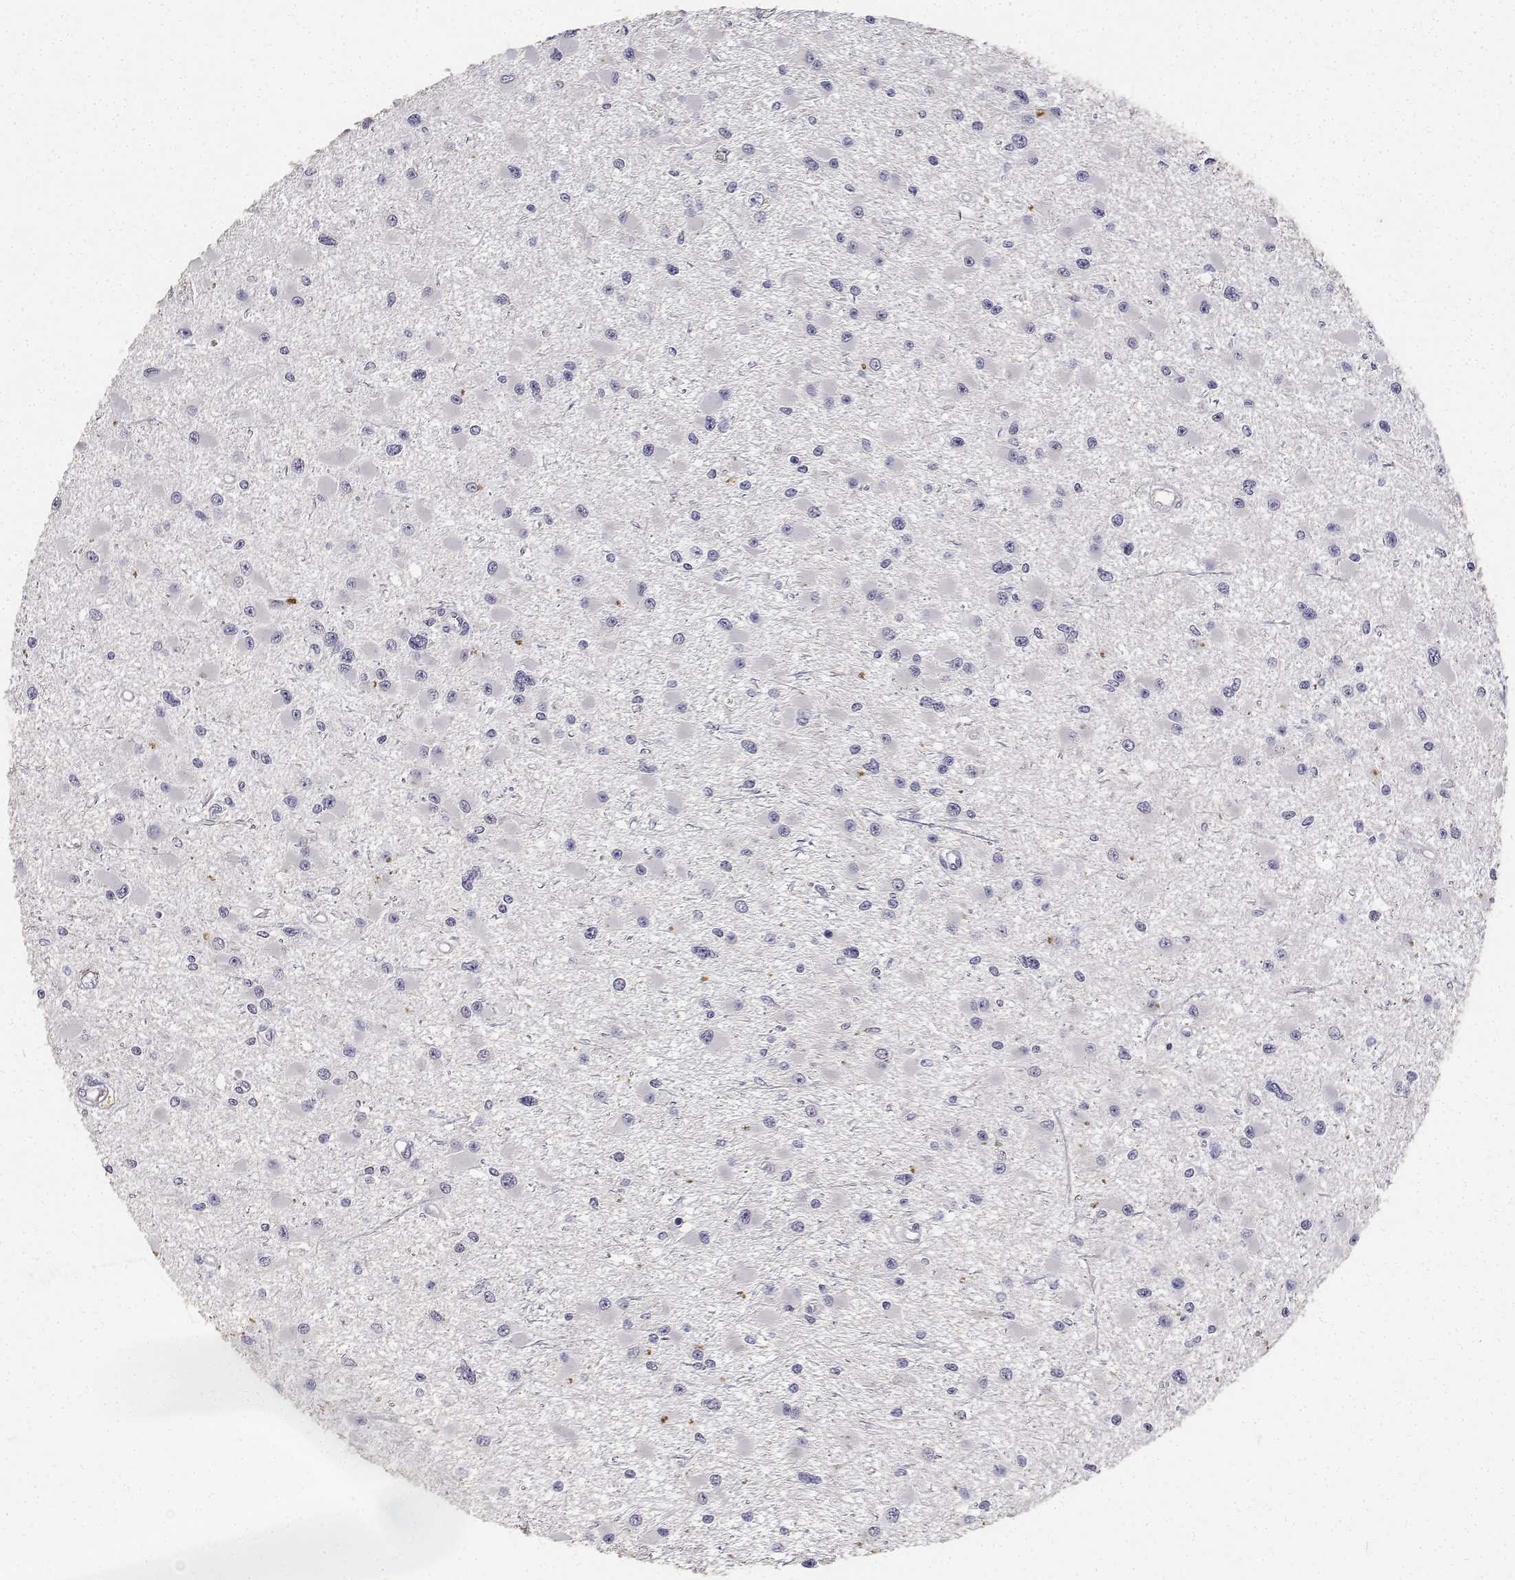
{"staining": {"intensity": "negative", "quantity": "none", "location": "none"}, "tissue": "glioma", "cell_type": "Tumor cells", "image_type": "cancer", "snomed": [{"axis": "morphology", "description": "Glioma, malignant, High grade"}, {"axis": "topography", "description": "Brain"}], "caption": "DAB immunohistochemical staining of malignant glioma (high-grade) shows no significant positivity in tumor cells.", "gene": "PAEP", "patient": {"sex": "male", "age": 54}}